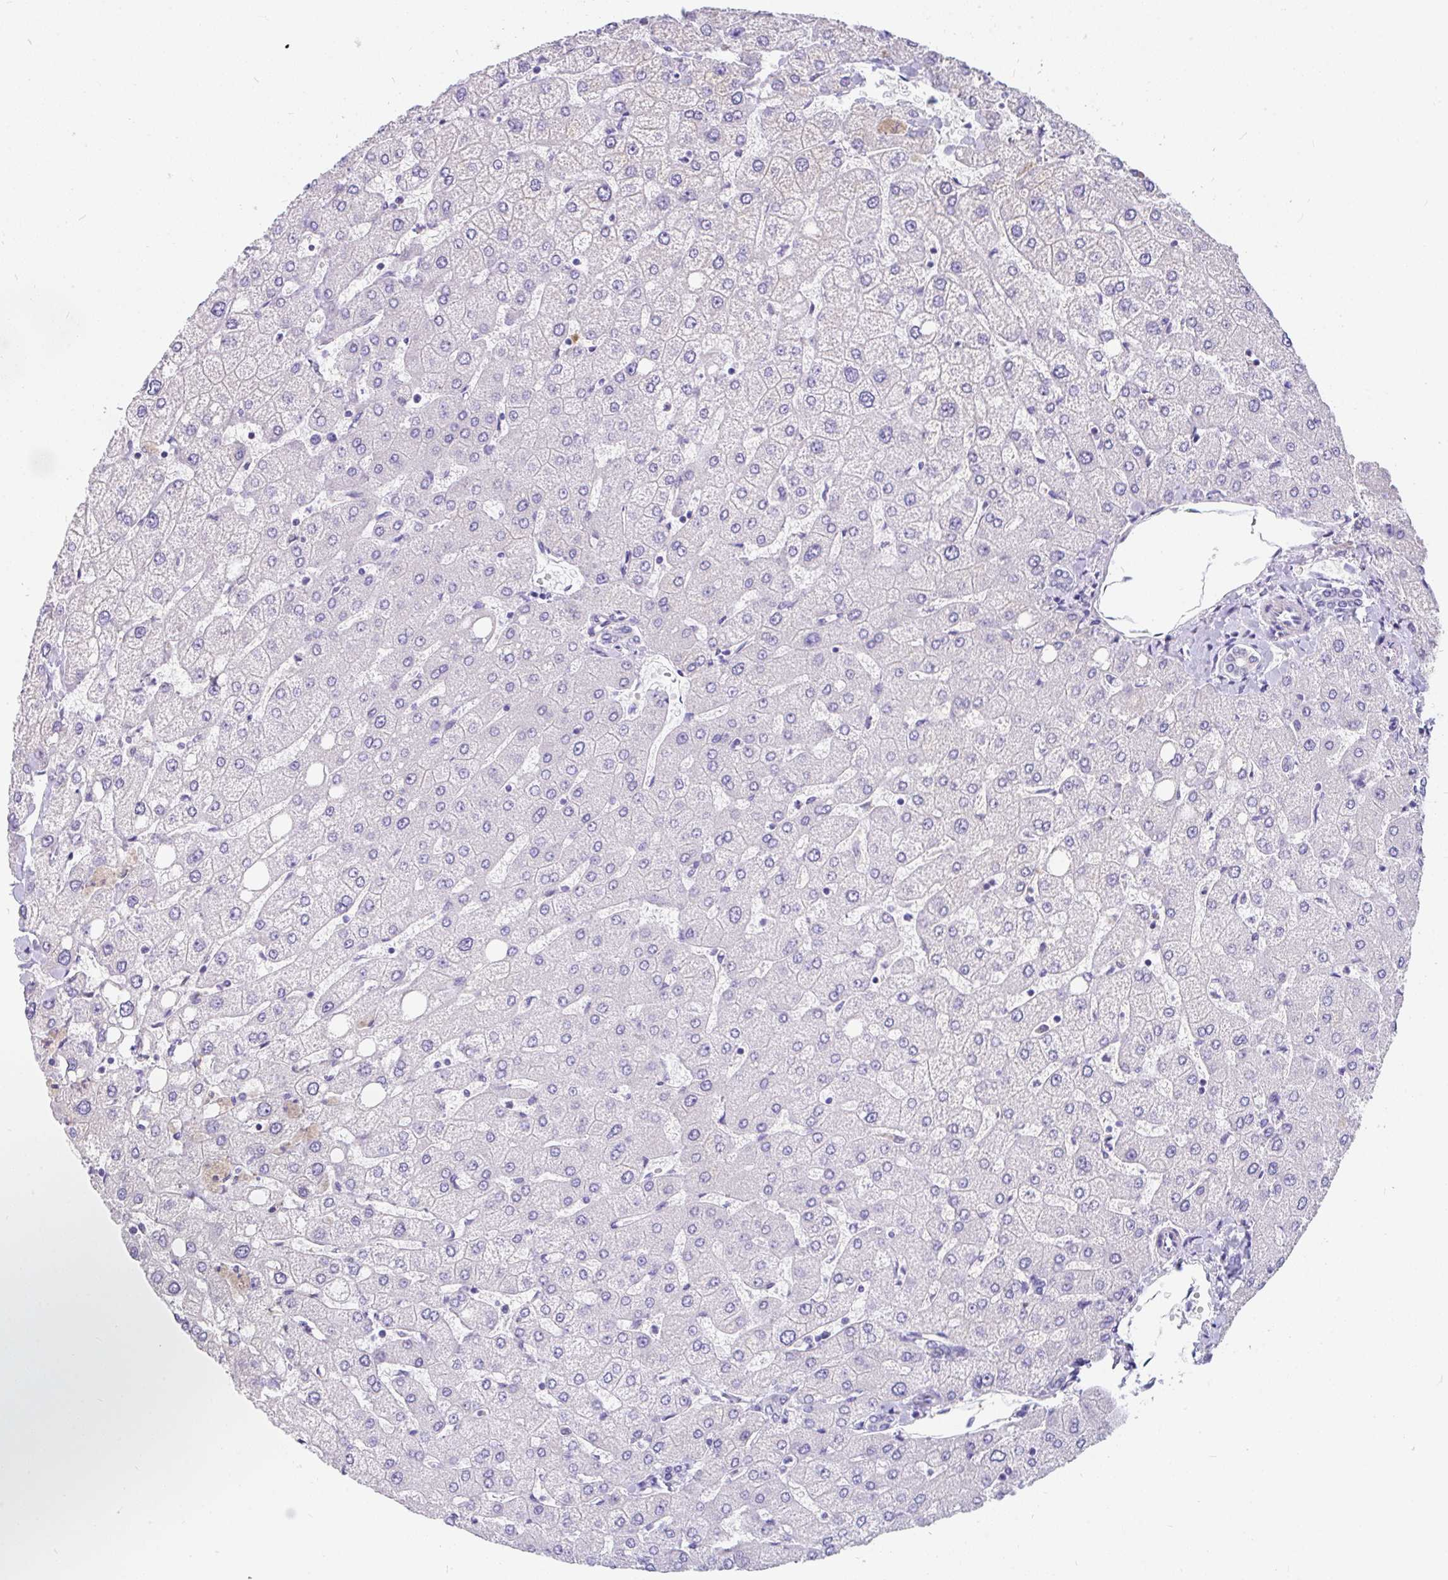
{"staining": {"intensity": "negative", "quantity": "none", "location": "none"}, "tissue": "liver", "cell_type": "Cholangiocytes", "image_type": "normal", "snomed": [{"axis": "morphology", "description": "Normal tissue, NOS"}, {"axis": "topography", "description": "Liver"}], "caption": "The image shows no staining of cholangiocytes in unremarkable liver.", "gene": "INTS5", "patient": {"sex": "female", "age": 54}}